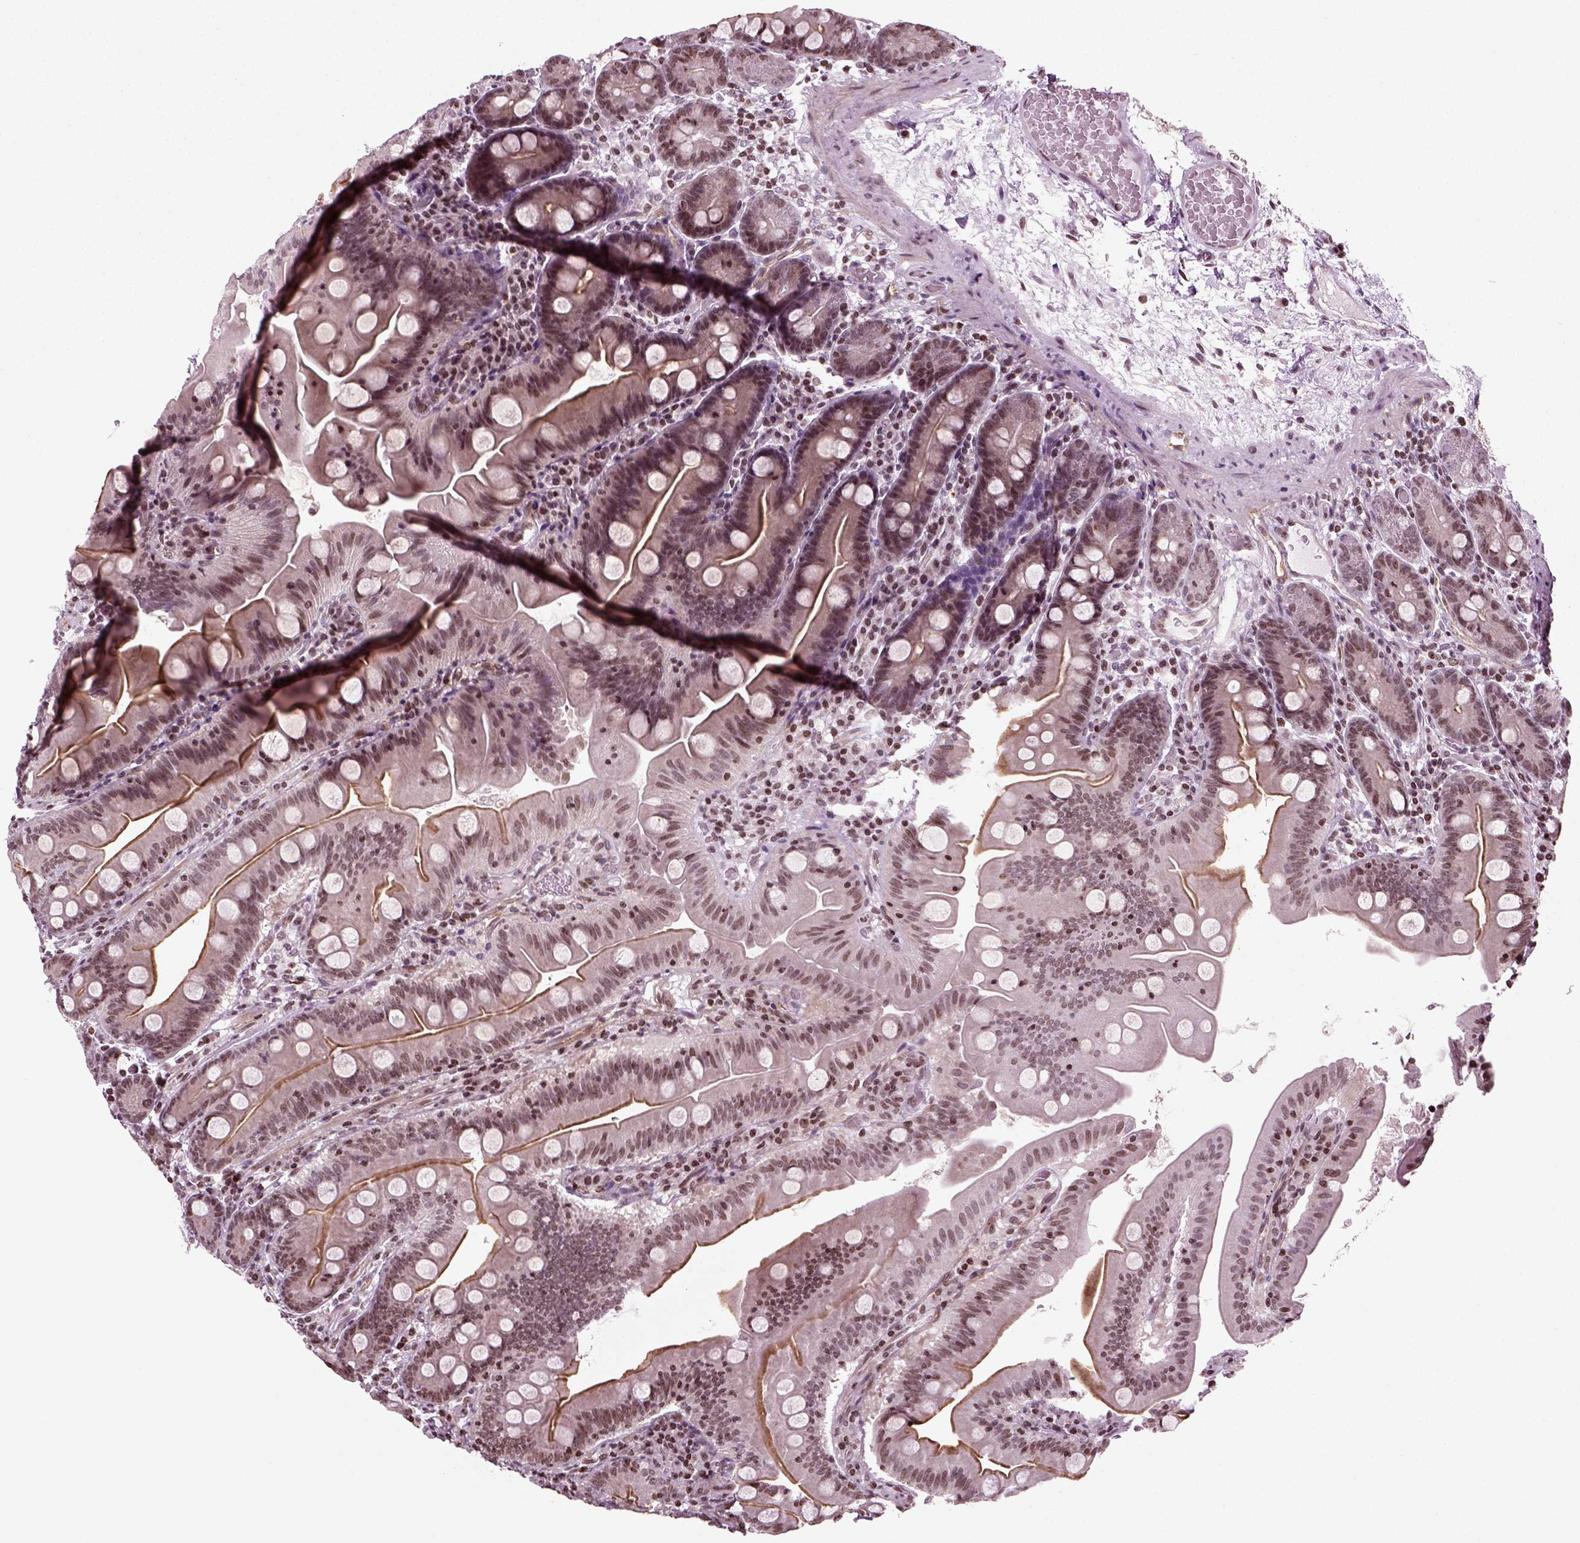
{"staining": {"intensity": "moderate", "quantity": "25%-75%", "location": "cytoplasmic/membranous,nuclear"}, "tissue": "small intestine", "cell_type": "Glandular cells", "image_type": "normal", "snomed": [{"axis": "morphology", "description": "Normal tissue, NOS"}, {"axis": "topography", "description": "Small intestine"}], "caption": "A histopathology image of human small intestine stained for a protein displays moderate cytoplasmic/membranous,nuclear brown staining in glandular cells.", "gene": "HEYL", "patient": {"sex": "male", "age": 37}}